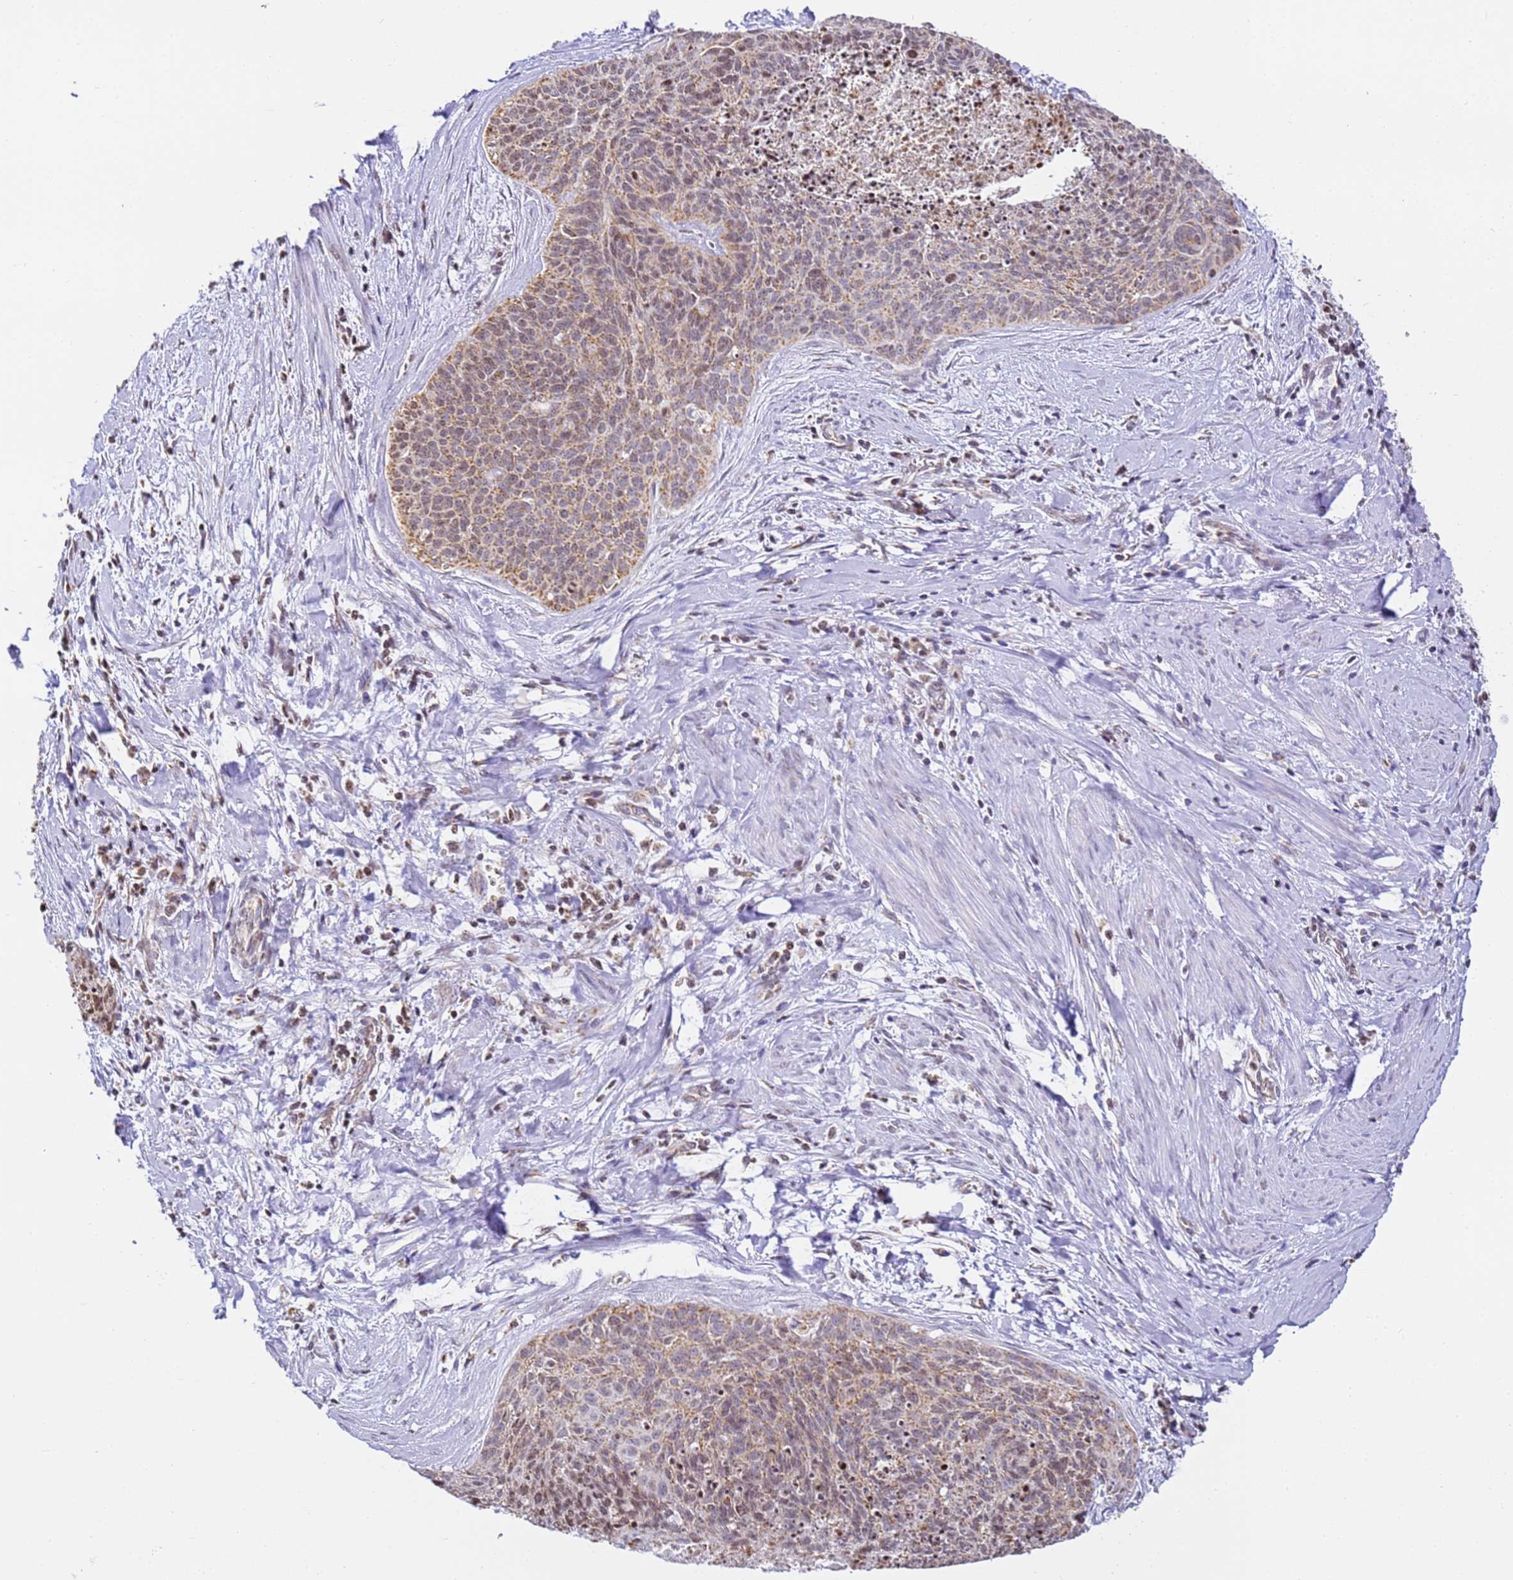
{"staining": {"intensity": "moderate", "quantity": ">75%", "location": "cytoplasmic/membranous"}, "tissue": "cervical cancer", "cell_type": "Tumor cells", "image_type": "cancer", "snomed": [{"axis": "morphology", "description": "Squamous cell carcinoma, NOS"}, {"axis": "topography", "description": "Cervix"}], "caption": "Brown immunohistochemical staining in cervical squamous cell carcinoma displays moderate cytoplasmic/membranous expression in about >75% of tumor cells.", "gene": "HSPE1", "patient": {"sex": "female", "age": 55}}